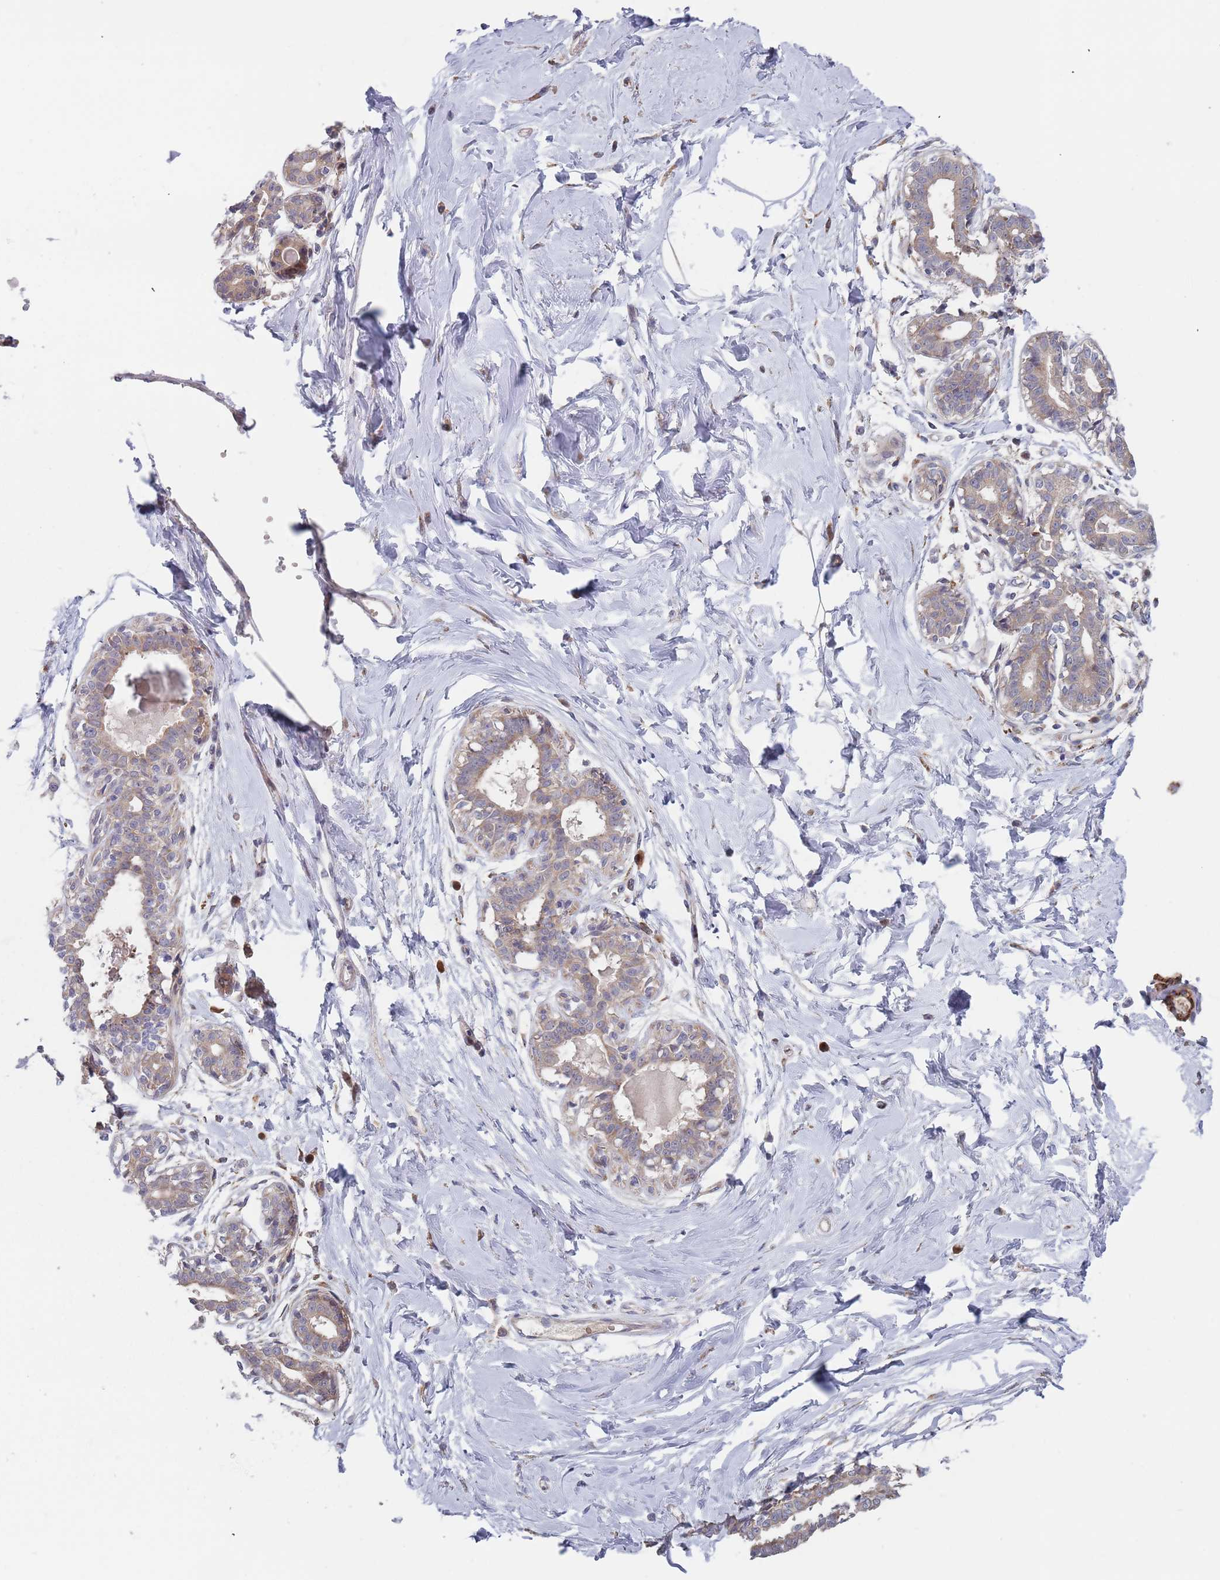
{"staining": {"intensity": "negative", "quantity": "none", "location": "none"}, "tissue": "breast", "cell_type": "Adipocytes", "image_type": "normal", "snomed": [{"axis": "morphology", "description": "Normal tissue, NOS"}, {"axis": "topography", "description": "Breast"}], "caption": "IHC of normal breast demonstrates no positivity in adipocytes. (DAB IHC, high magnification).", "gene": "ZNF140", "patient": {"sex": "female", "age": 45}}